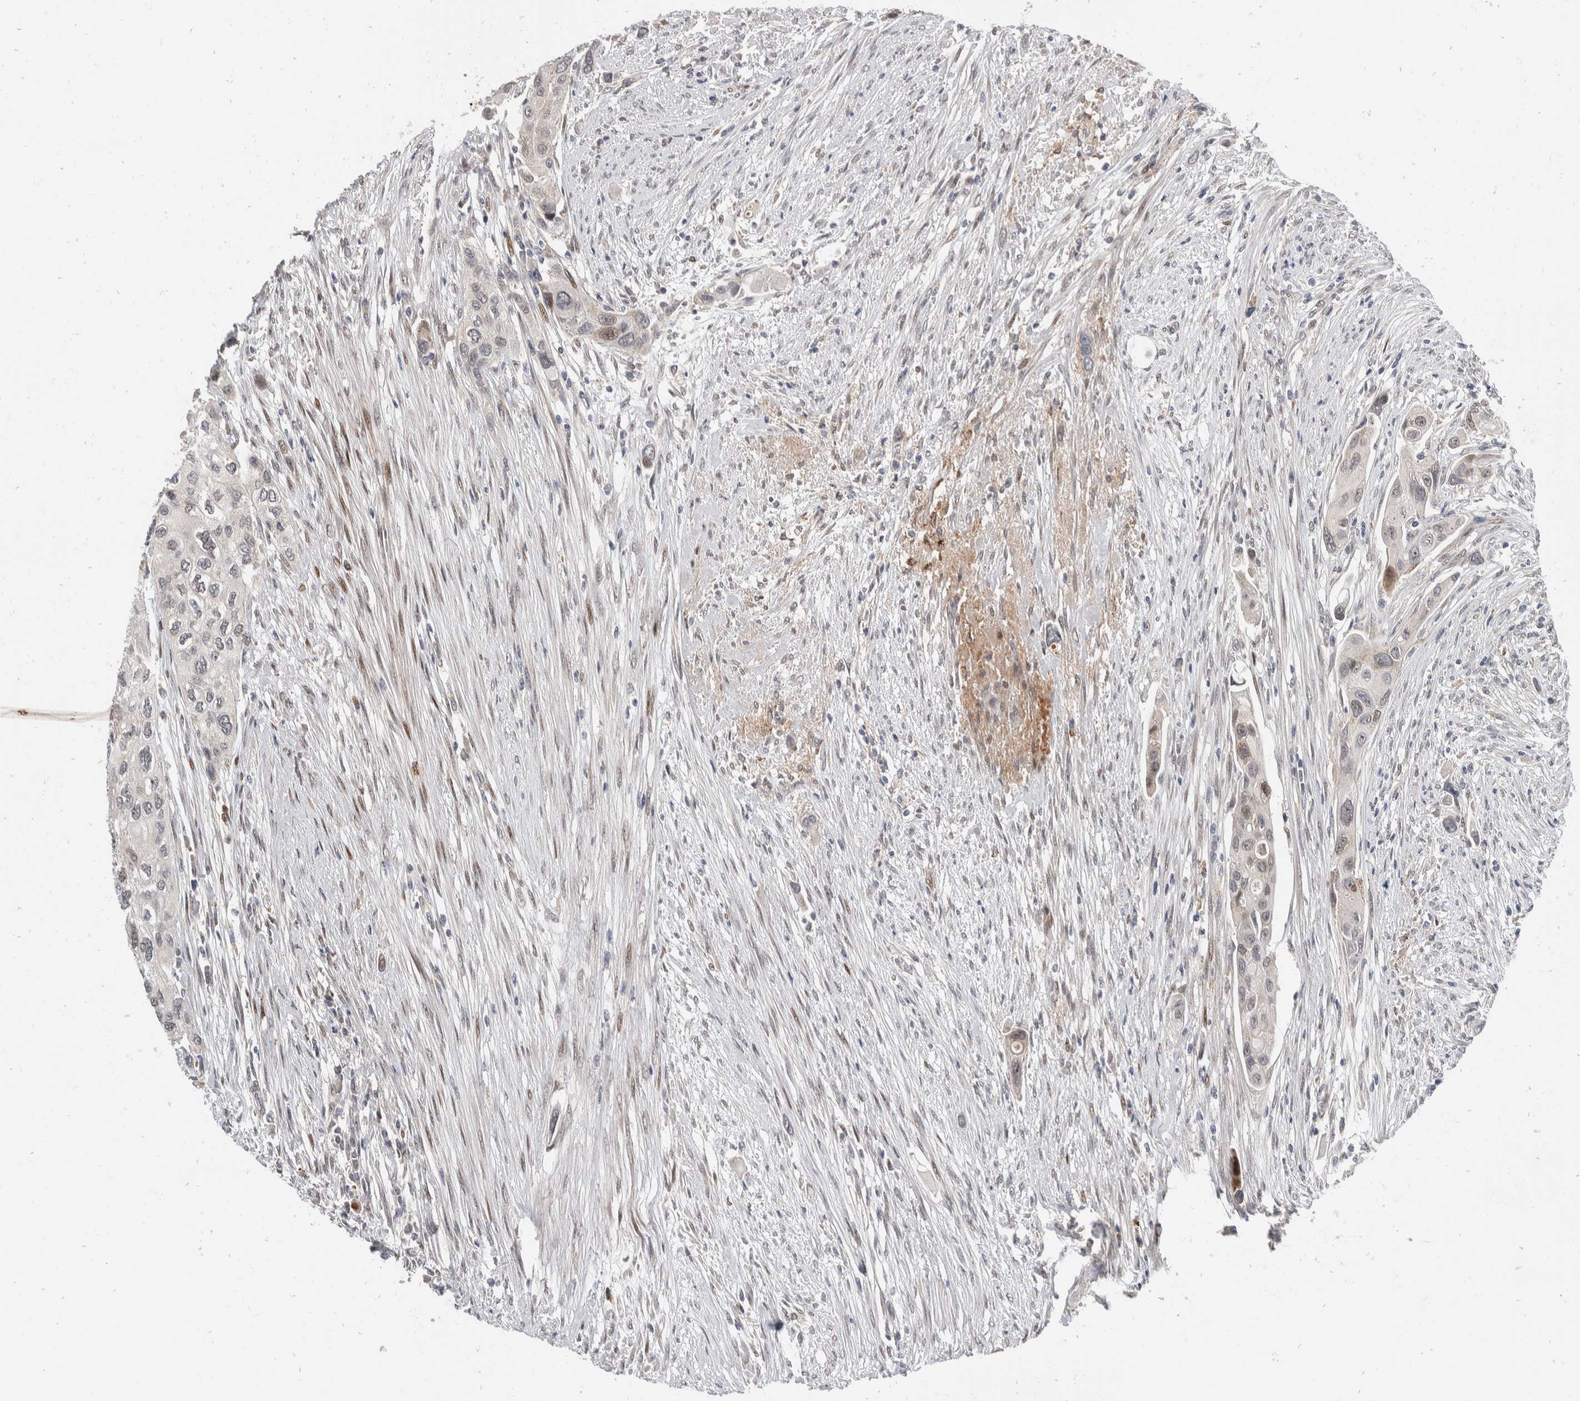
{"staining": {"intensity": "weak", "quantity": "25%-75%", "location": "nuclear"}, "tissue": "urothelial cancer", "cell_type": "Tumor cells", "image_type": "cancer", "snomed": [{"axis": "morphology", "description": "Urothelial carcinoma, High grade"}, {"axis": "topography", "description": "Urinary bladder"}], "caption": "This is a histology image of immunohistochemistry (IHC) staining of urothelial cancer, which shows weak expression in the nuclear of tumor cells.", "gene": "ZNF703", "patient": {"sex": "female", "age": 56}}